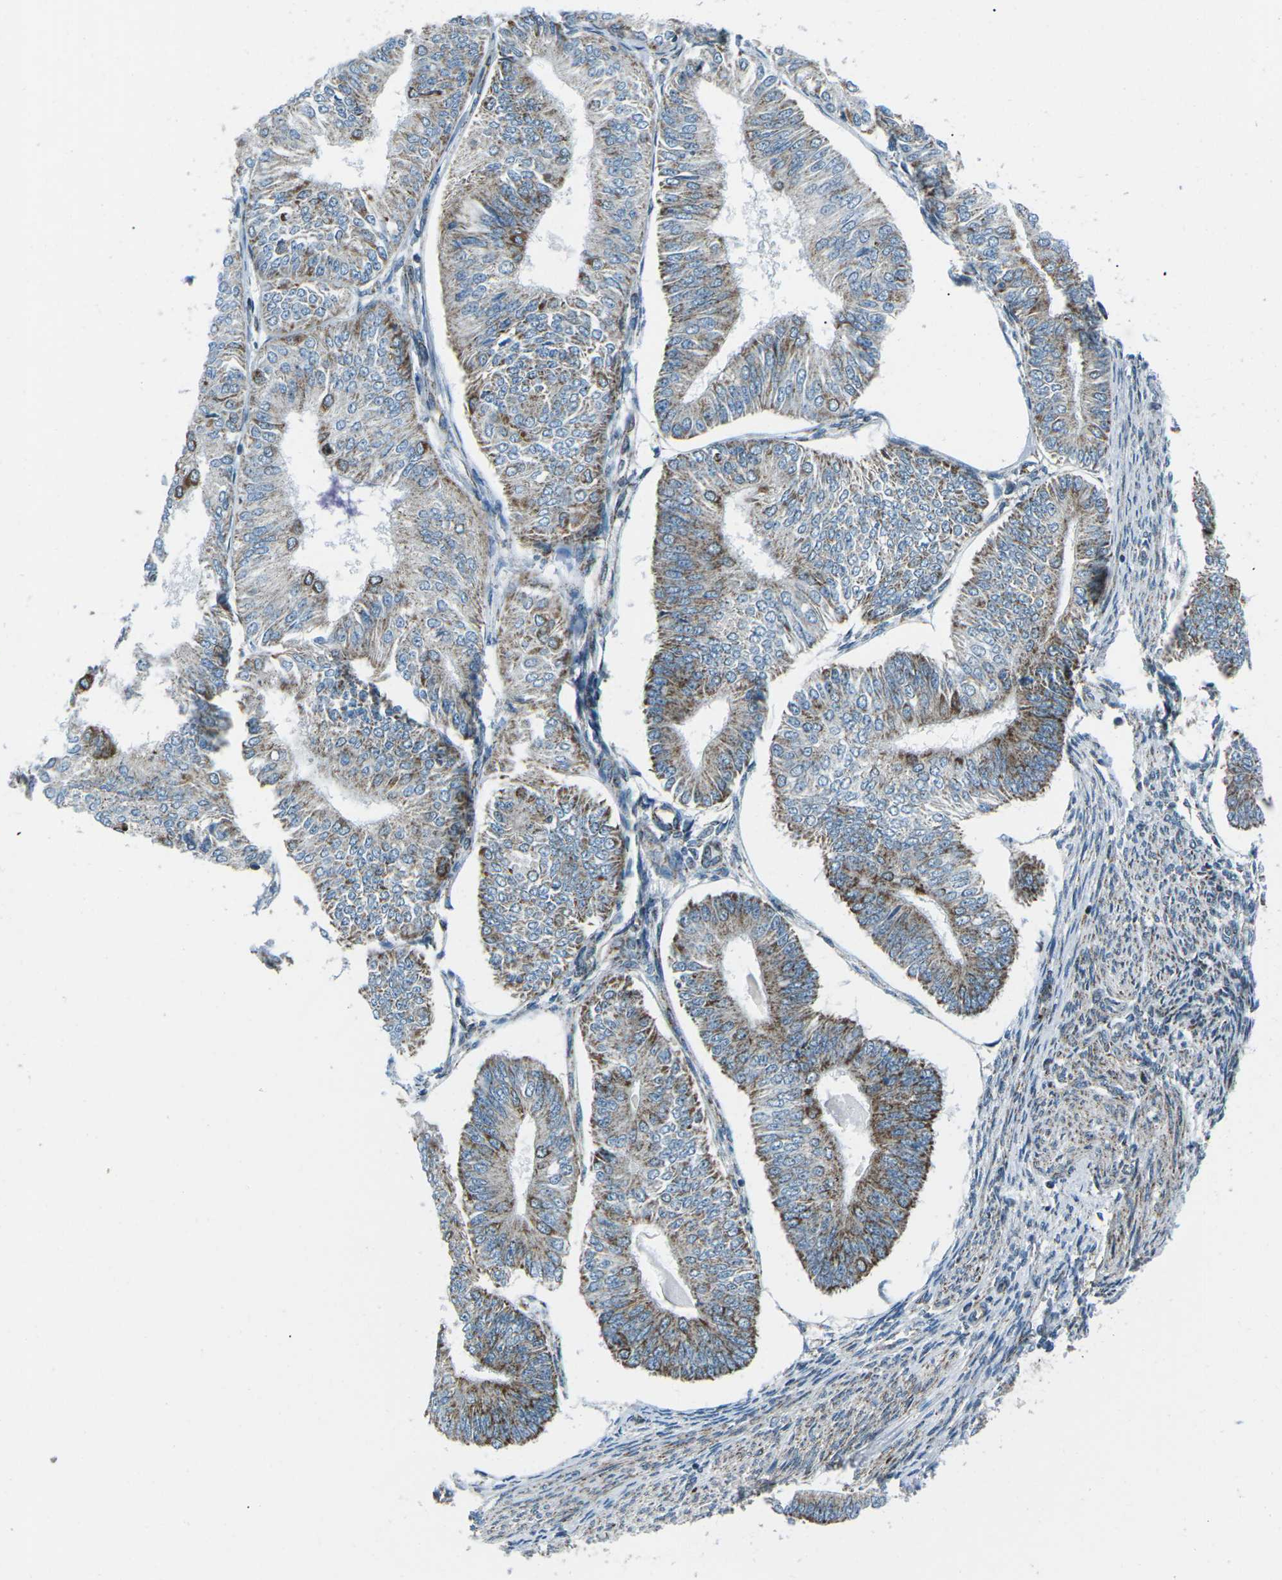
{"staining": {"intensity": "moderate", "quantity": "25%-75%", "location": "cytoplasmic/membranous"}, "tissue": "endometrial cancer", "cell_type": "Tumor cells", "image_type": "cancer", "snomed": [{"axis": "morphology", "description": "Adenocarcinoma, NOS"}, {"axis": "topography", "description": "Endometrium"}], "caption": "Moderate cytoplasmic/membranous staining for a protein is appreciated in approximately 25%-75% of tumor cells of endometrial adenocarcinoma using immunohistochemistry.", "gene": "RFESD", "patient": {"sex": "female", "age": 58}}